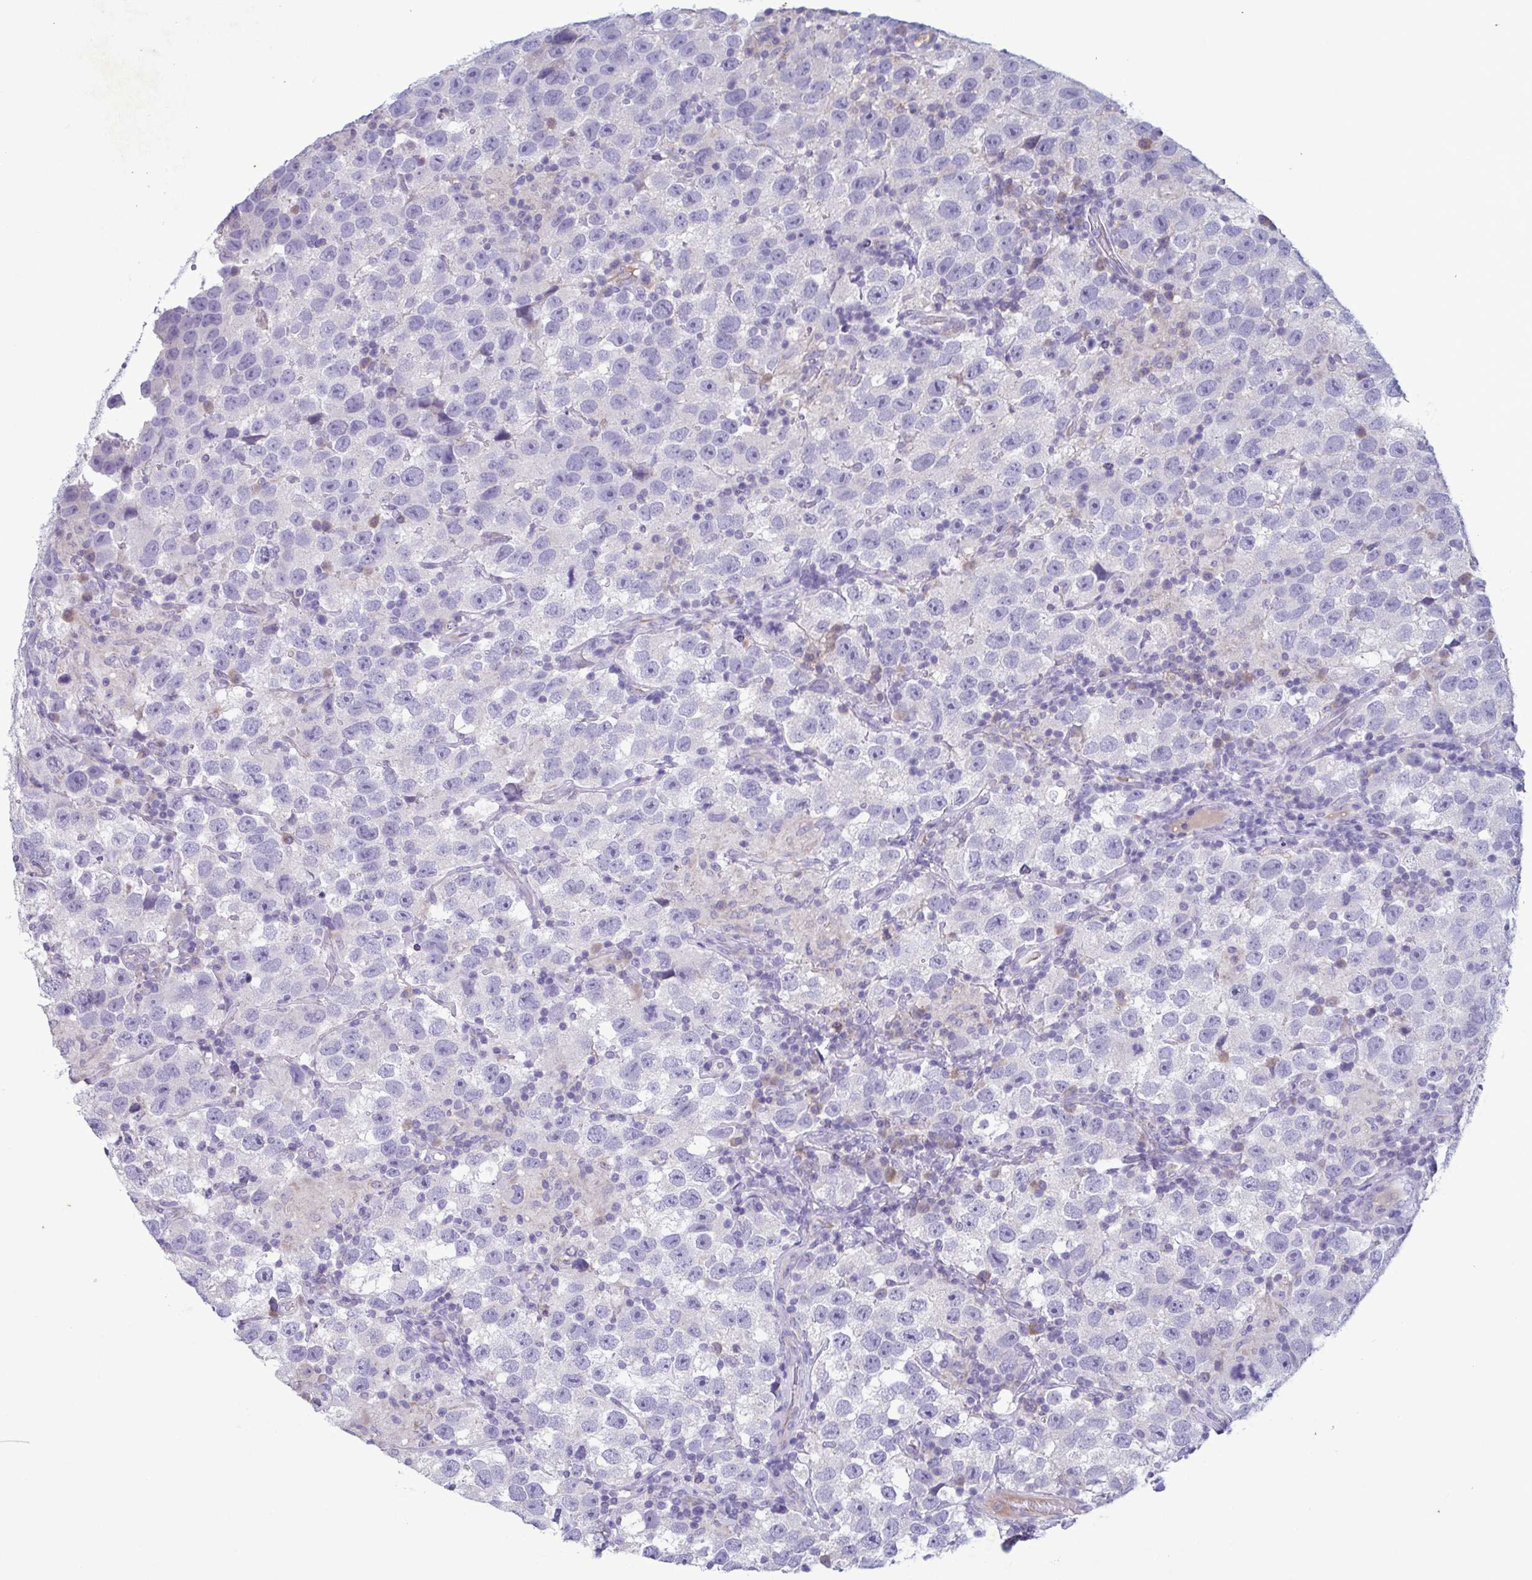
{"staining": {"intensity": "negative", "quantity": "none", "location": "none"}, "tissue": "testis cancer", "cell_type": "Tumor cells", "image_type": "cancer", "snomed": [{"axis": "morphology", "description": "Seminoma, NOS"}, {"axis": "topography", "description": "Testis"}], "caption": "An IHC histopathology image of seminoma (testis) is shown. There is no staining in tumor cells of seminoma (testis).", "gene": "F13B", "patient": {"sex": "male", "age": 26}}